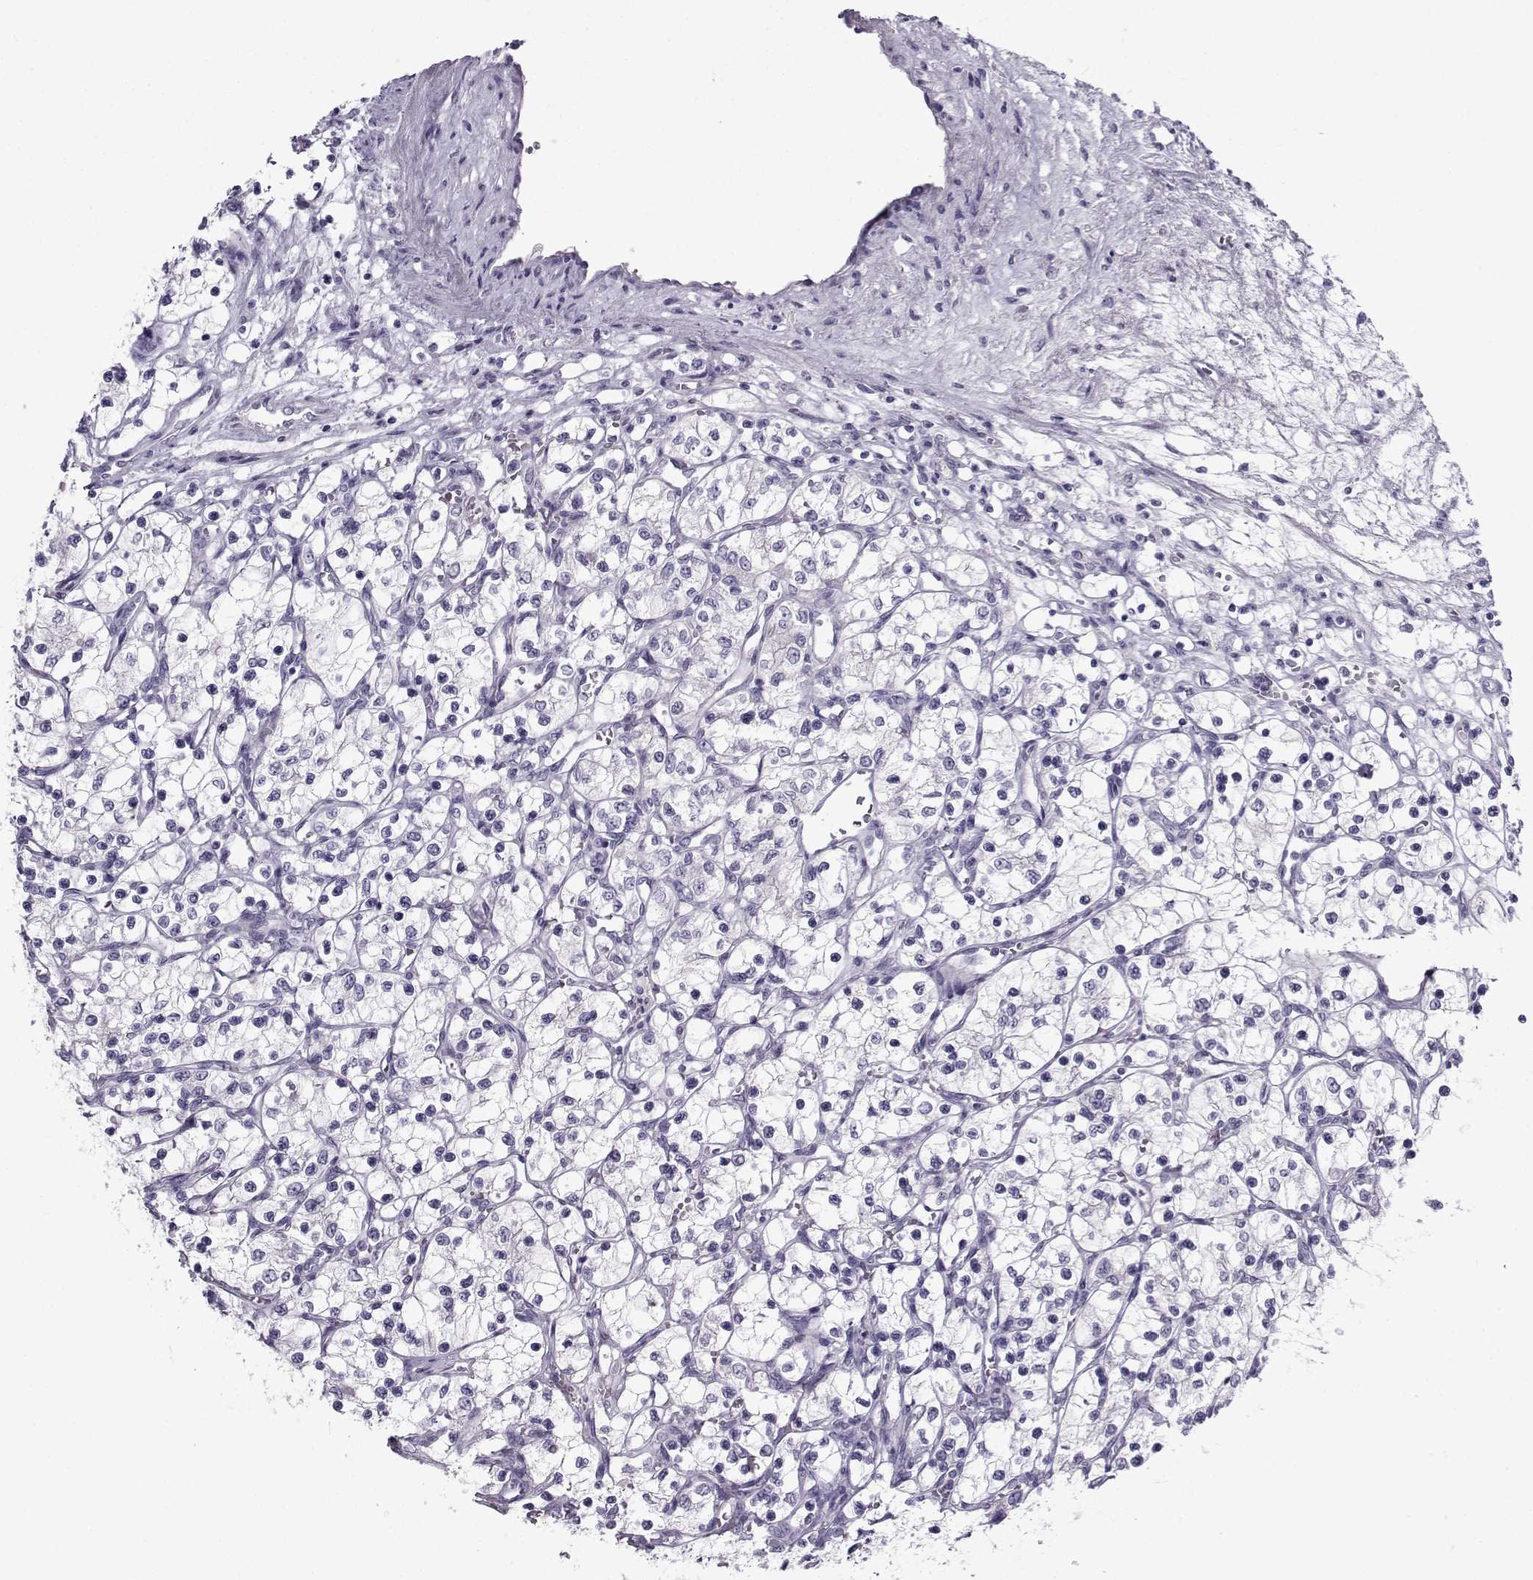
{"staining": {"intensity": "negative", "quantity": "none", "location": "none"}, "tissue": "renal cancer", "cell_type": "Tumor cells", "image_type": "cancer", "snomed": [{"axis": "morphology", "description": "Adenocarcinoma, NOS"}, {"axis": "topography", "description": "Kidney"}], "caption": "Immunohistochemical staining of human renal adenocarcinoma shows no significant staining in tumor cells. Nuclei are stained in blue.", "gene": "ARMC2", "patient": {"sex": "female", "age": 69}}